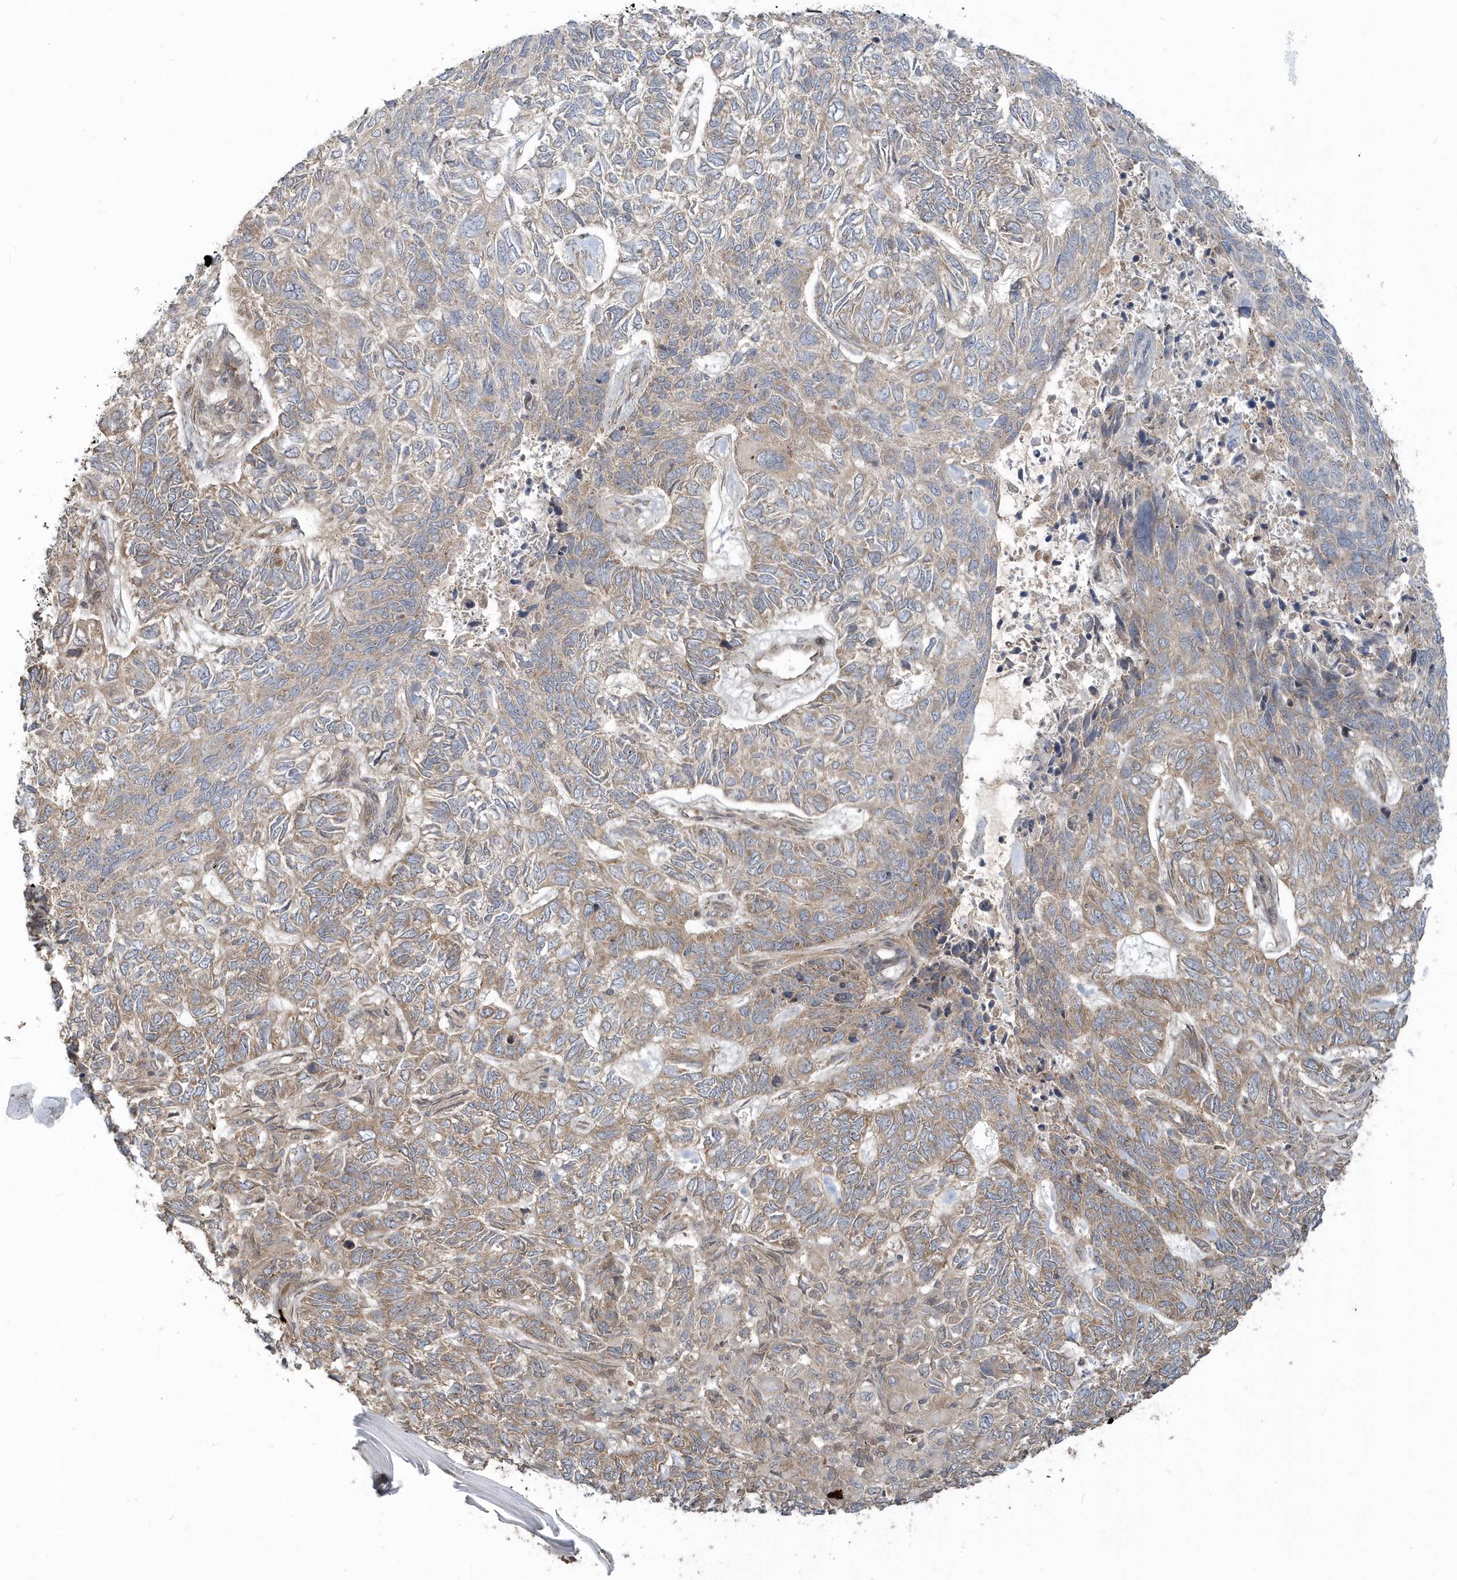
{"staining": {"intensity": "moderate", "quantity": "25%-75%", "location": "cytoplasmic/membranous"}, "tissue": "skin cancer", "cell_type": "Tumor cells", "image_type": "cancer", "snomed": [{"axis": "morphology", "description": "Basal cell carcinoma"}, {"axis": "topography", "description": "Skin"}], "caption": "The photomicrograph shows a brown stain indicating the presence of a protein in the cytoplasmic/membranous of tumor cells in skin cancer.", "gene": "STIM2", "patient": {"sex": "female", "age": 65}}